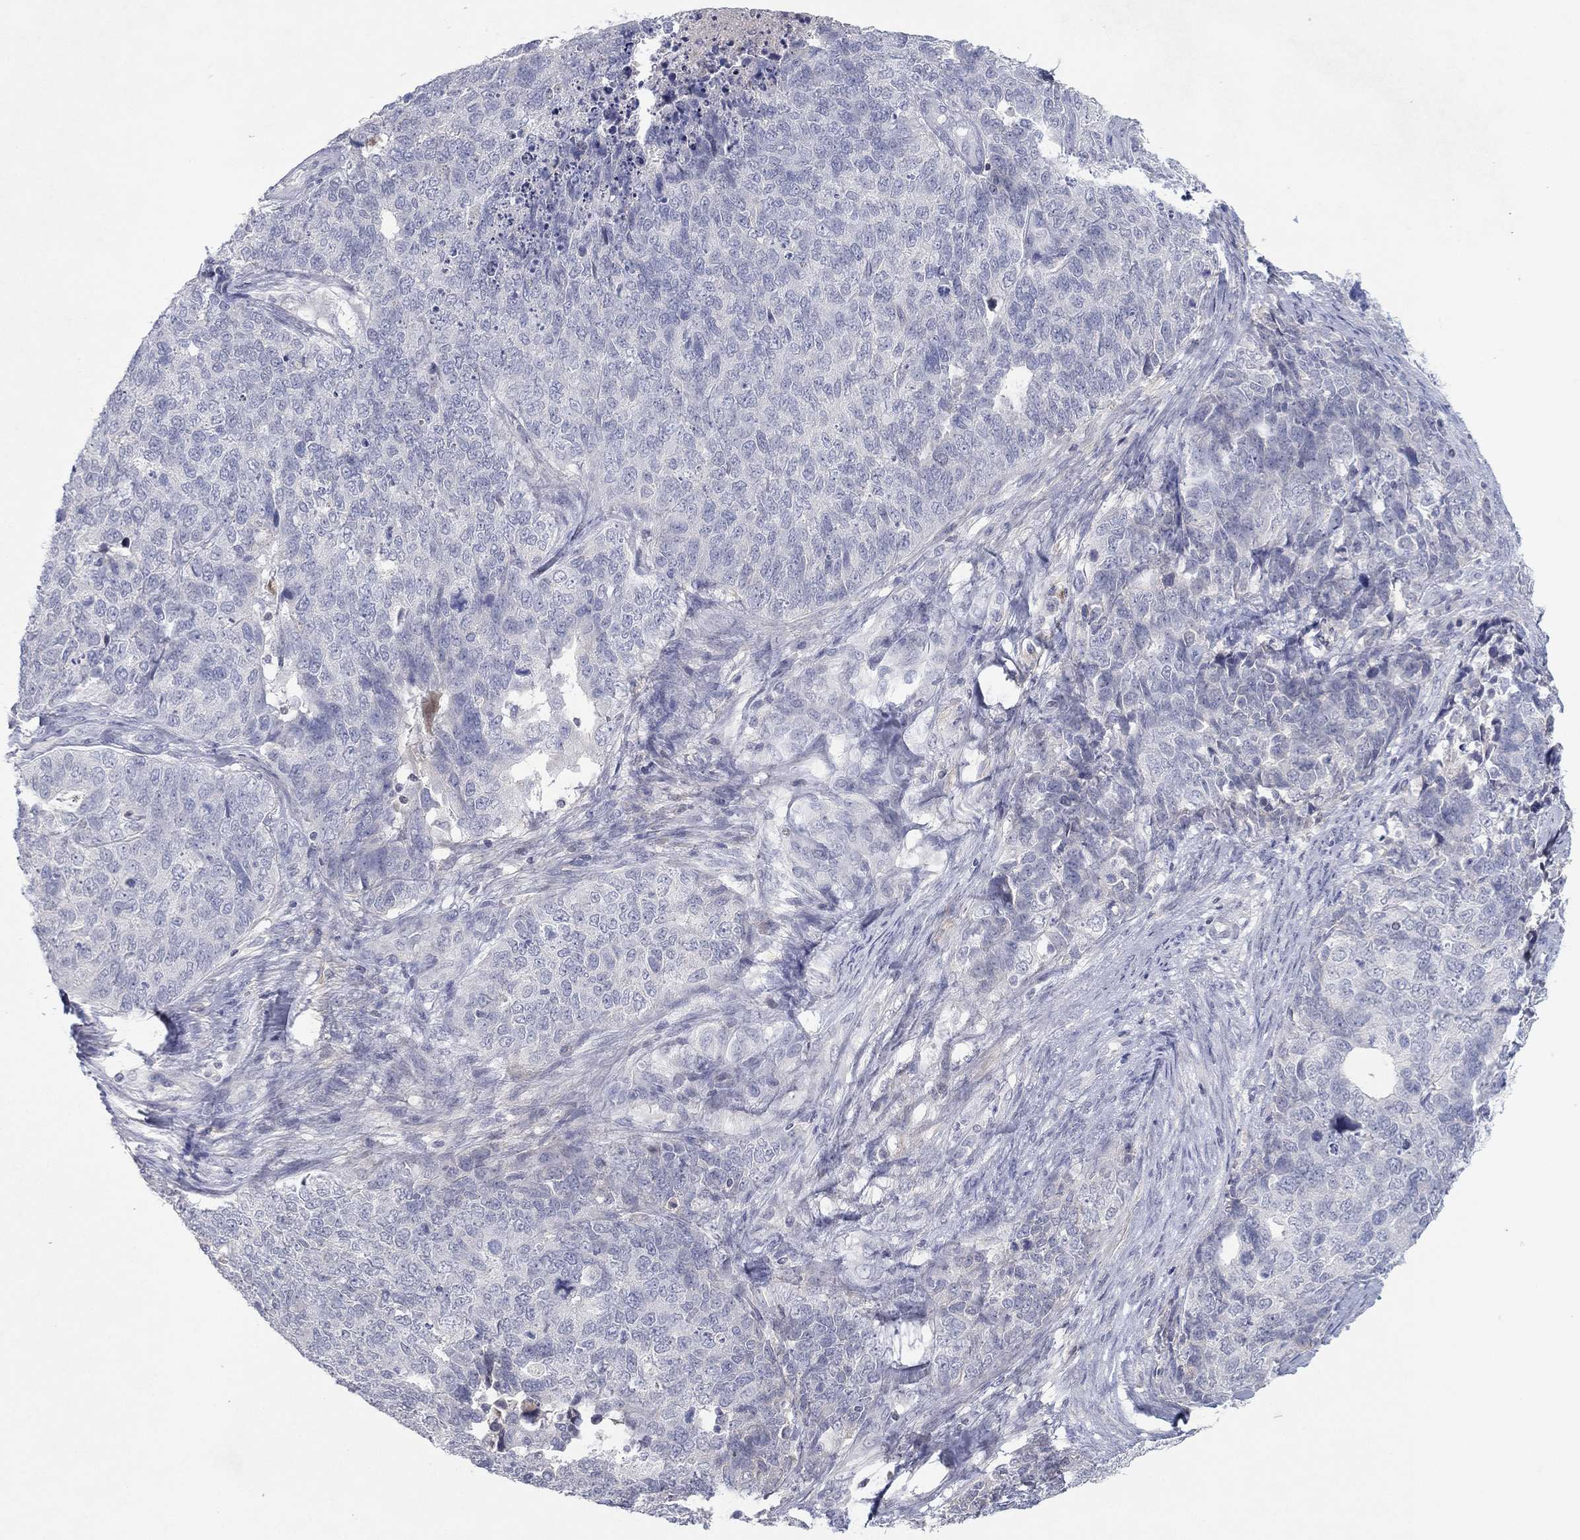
{"staining": {"intensity": "negative", "quantity": "none", "location": "none"}, "tissue": "cervical cancer", "cell_type": "Tumor cells", "image_type": "cancer", "snomed": [{"axis": "morphology", "description": "Squamous cell carcinoma, NOS"}, {"axis": "topography", "description": "Cervix"}], "caption": "An immunohistochemistry photomicrograph of cervical cancer is shown. There is no staining in tumor cells of cervical cancer.", "gene": "CPT1B", "patient": {"sex": "female", "age": 63}}